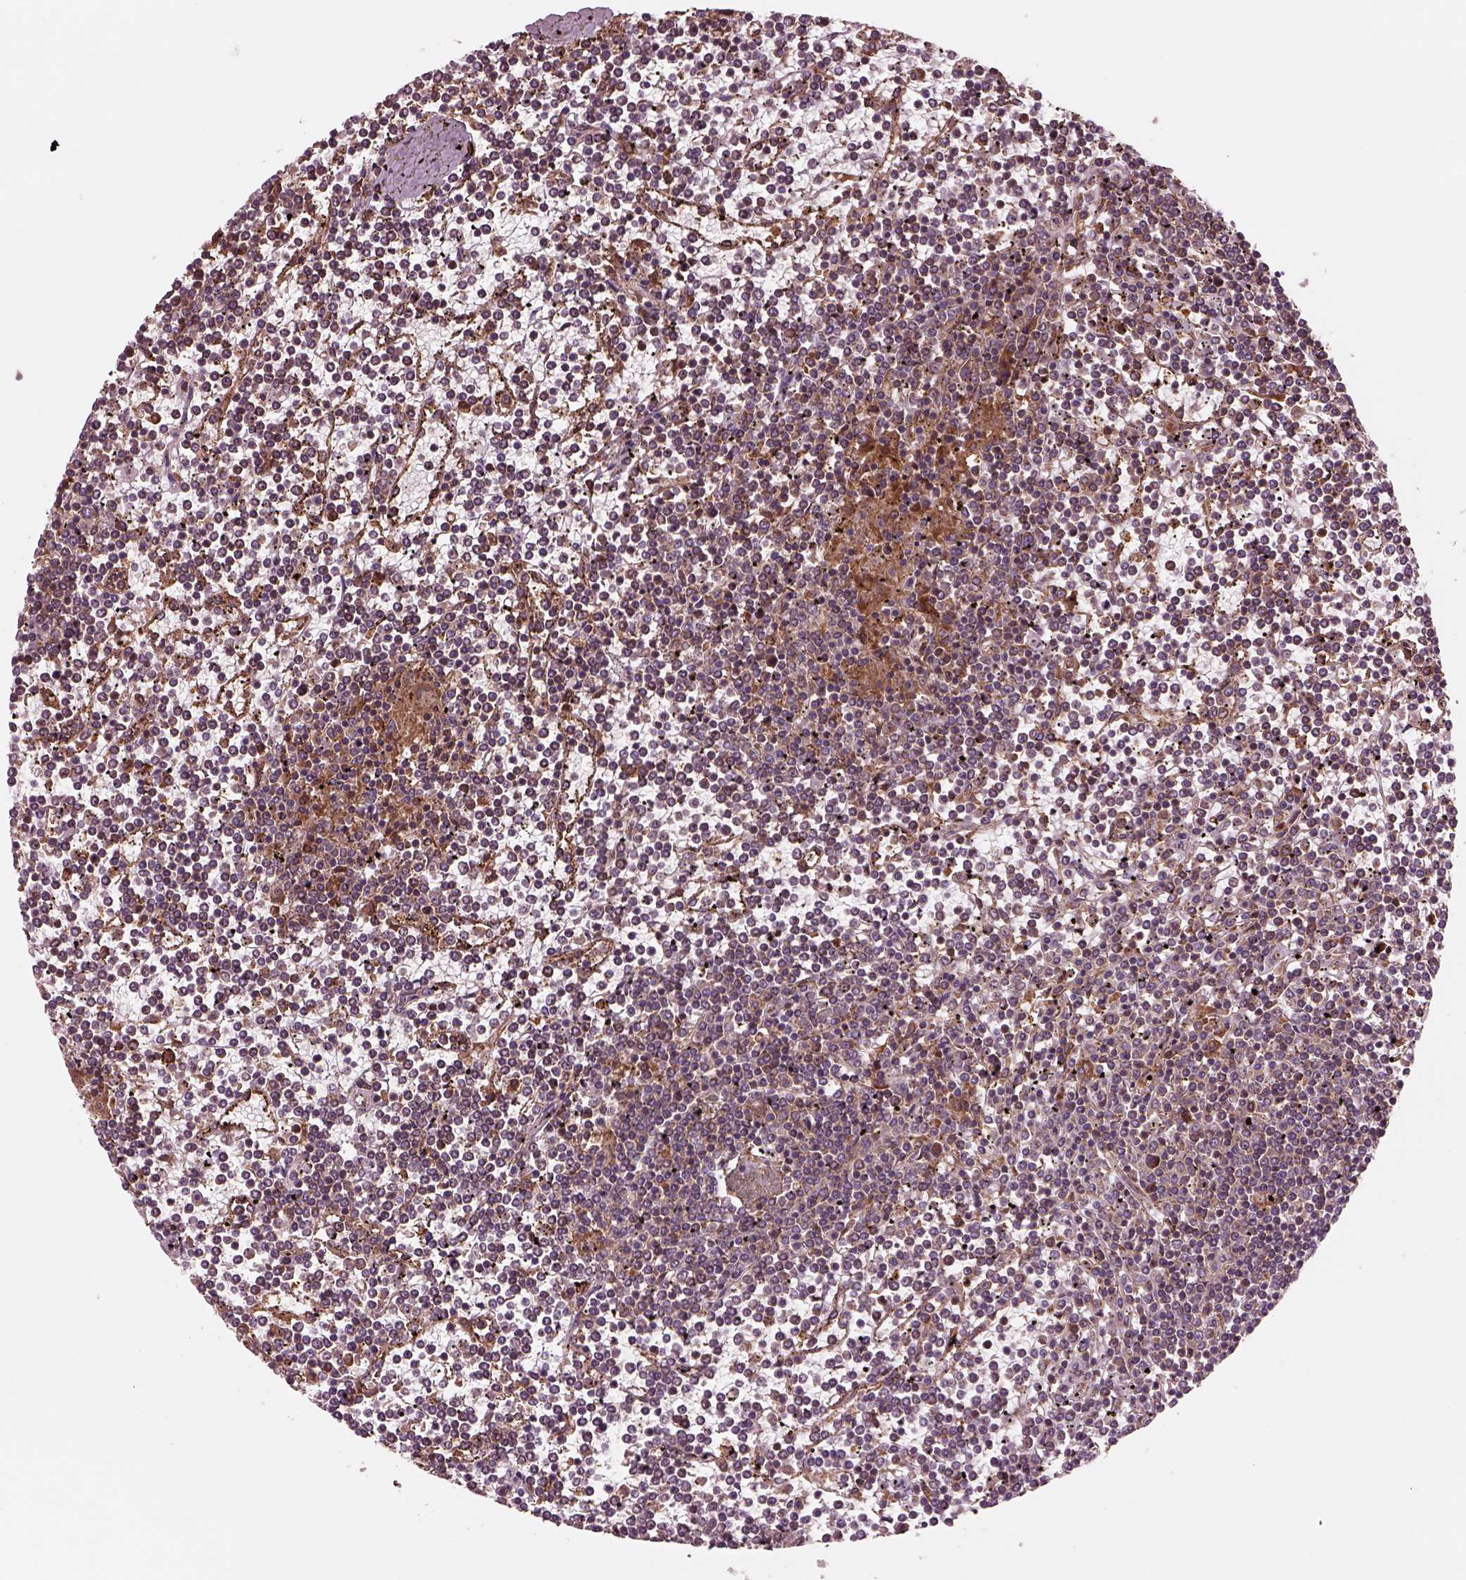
{"staining": {"intensity": "negative", "quantity": "none", "location": "none"}, "tissue": "lymphoma", "cell_type": "Tumor cells", "image_type": "cancer", "snomed": [{"axis": "morphology", "description": "Malignant lymphoma, non-Hodgkin's type, Low grade"}, {"axis": "topography", "description": "Spleen"}], "caption": "Immunohistochemistry photomicrograph of neoplastic tissue: human low-grade malignant lymphoma, non-Hodgkin's type stained with DAB (3,3'-diaminobenzidine) reveals no significant protein expression in tumor cells.", "gene": "ASCC2", "patient": {"sex": "female", "age": 19}}